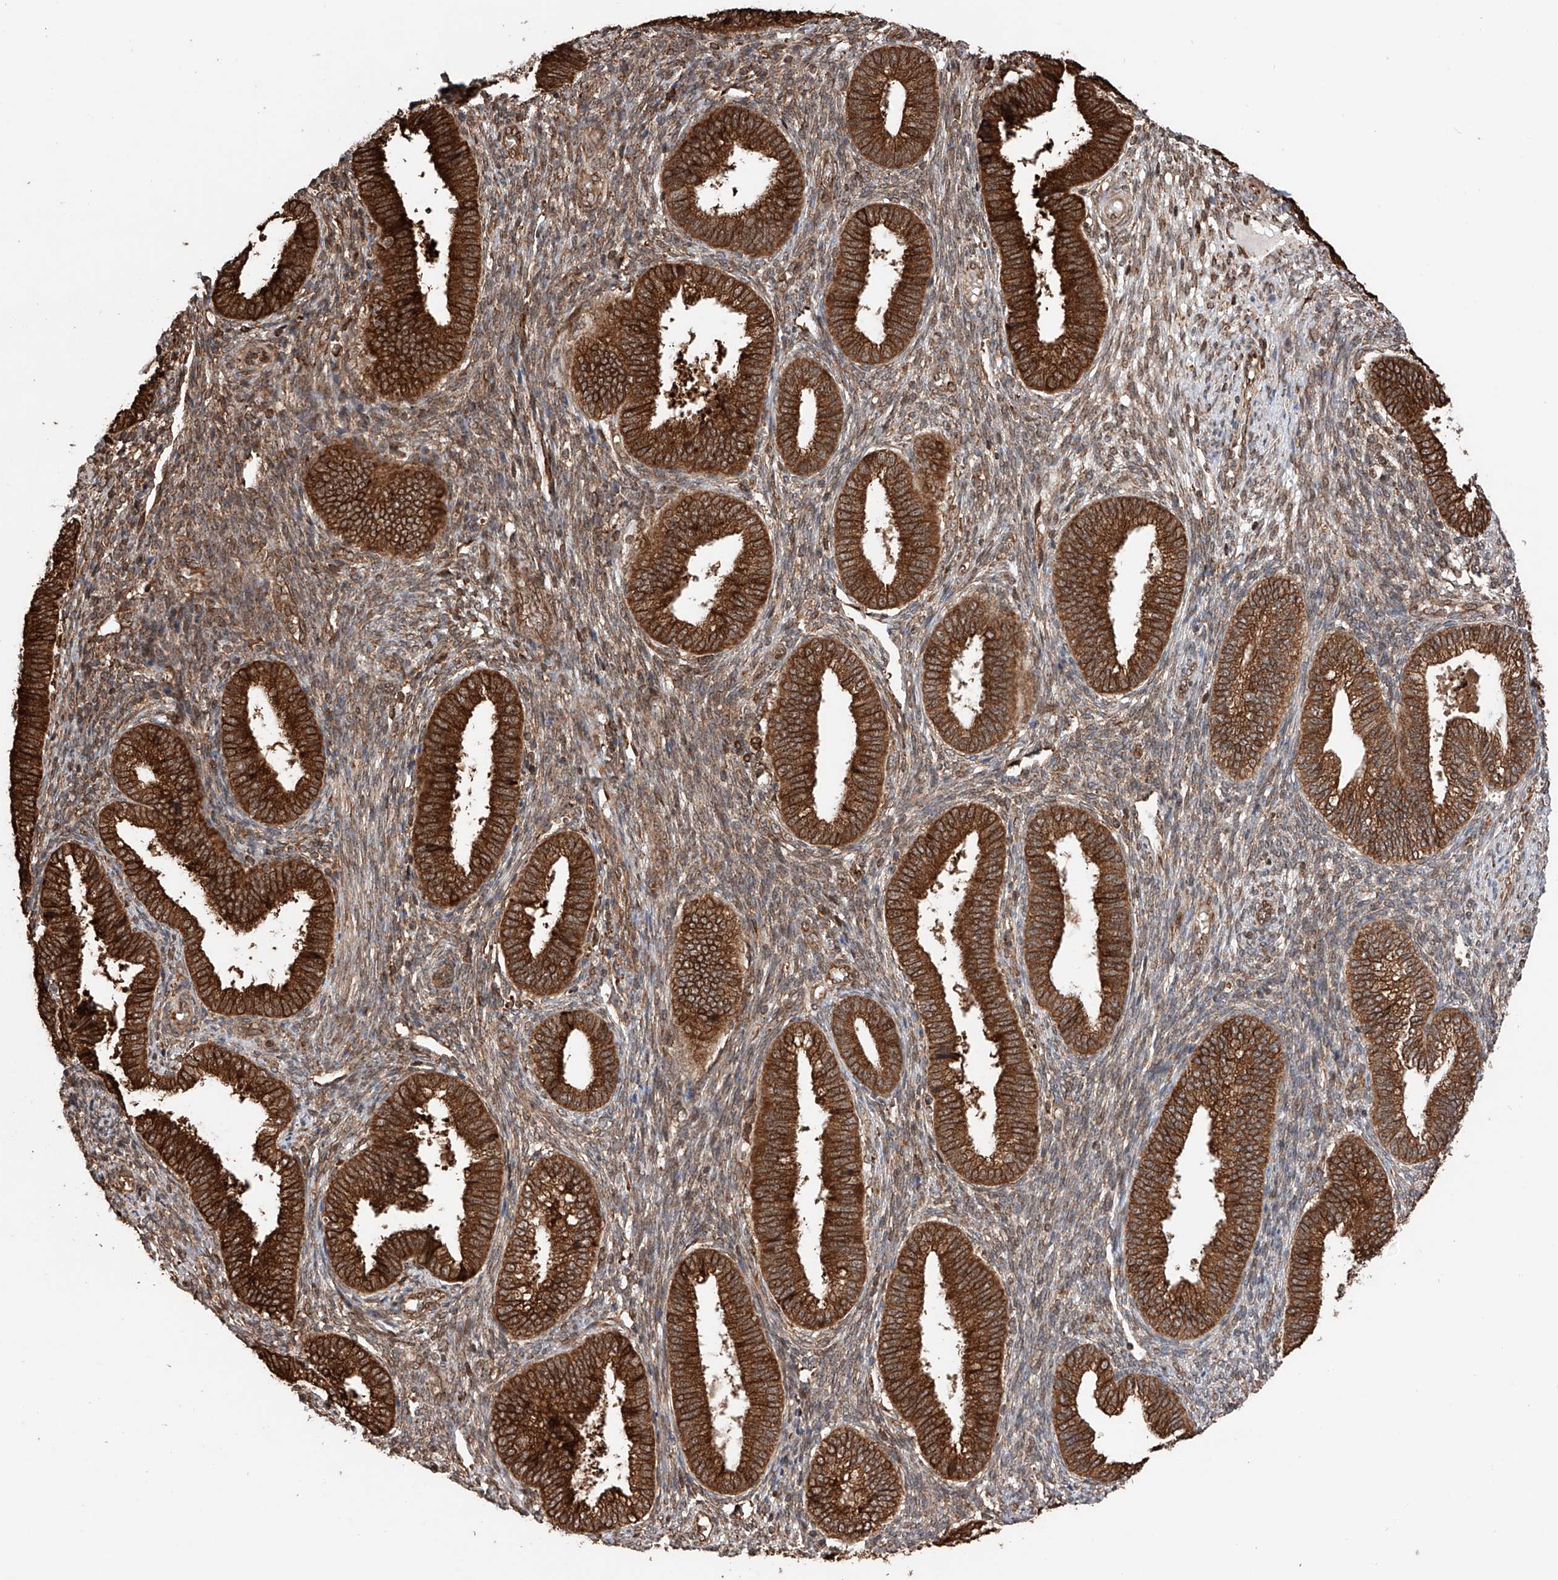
{"staining": {"intensity": "moderate", "quantity": ">75%", "location": "cytoplasmic/membranous,nuclear"}, "tissue": "endometrium", "cell_type": "Cells in endometrial stroma", "image_type": "normal", "snomed": [{"axis": "morphology", "description": "Normal tissue, NOS"}, {"axis": "topography", "description": "Endometrium"}], "caption": "Endometrium stained with a brown dye reveals moderate cytoplasmic/membranous,nuclear positive staining in about >75% of cells in endometrial stroma.", "gene": "DNAH8", "patient": {"sex": "female", "age": 39}}